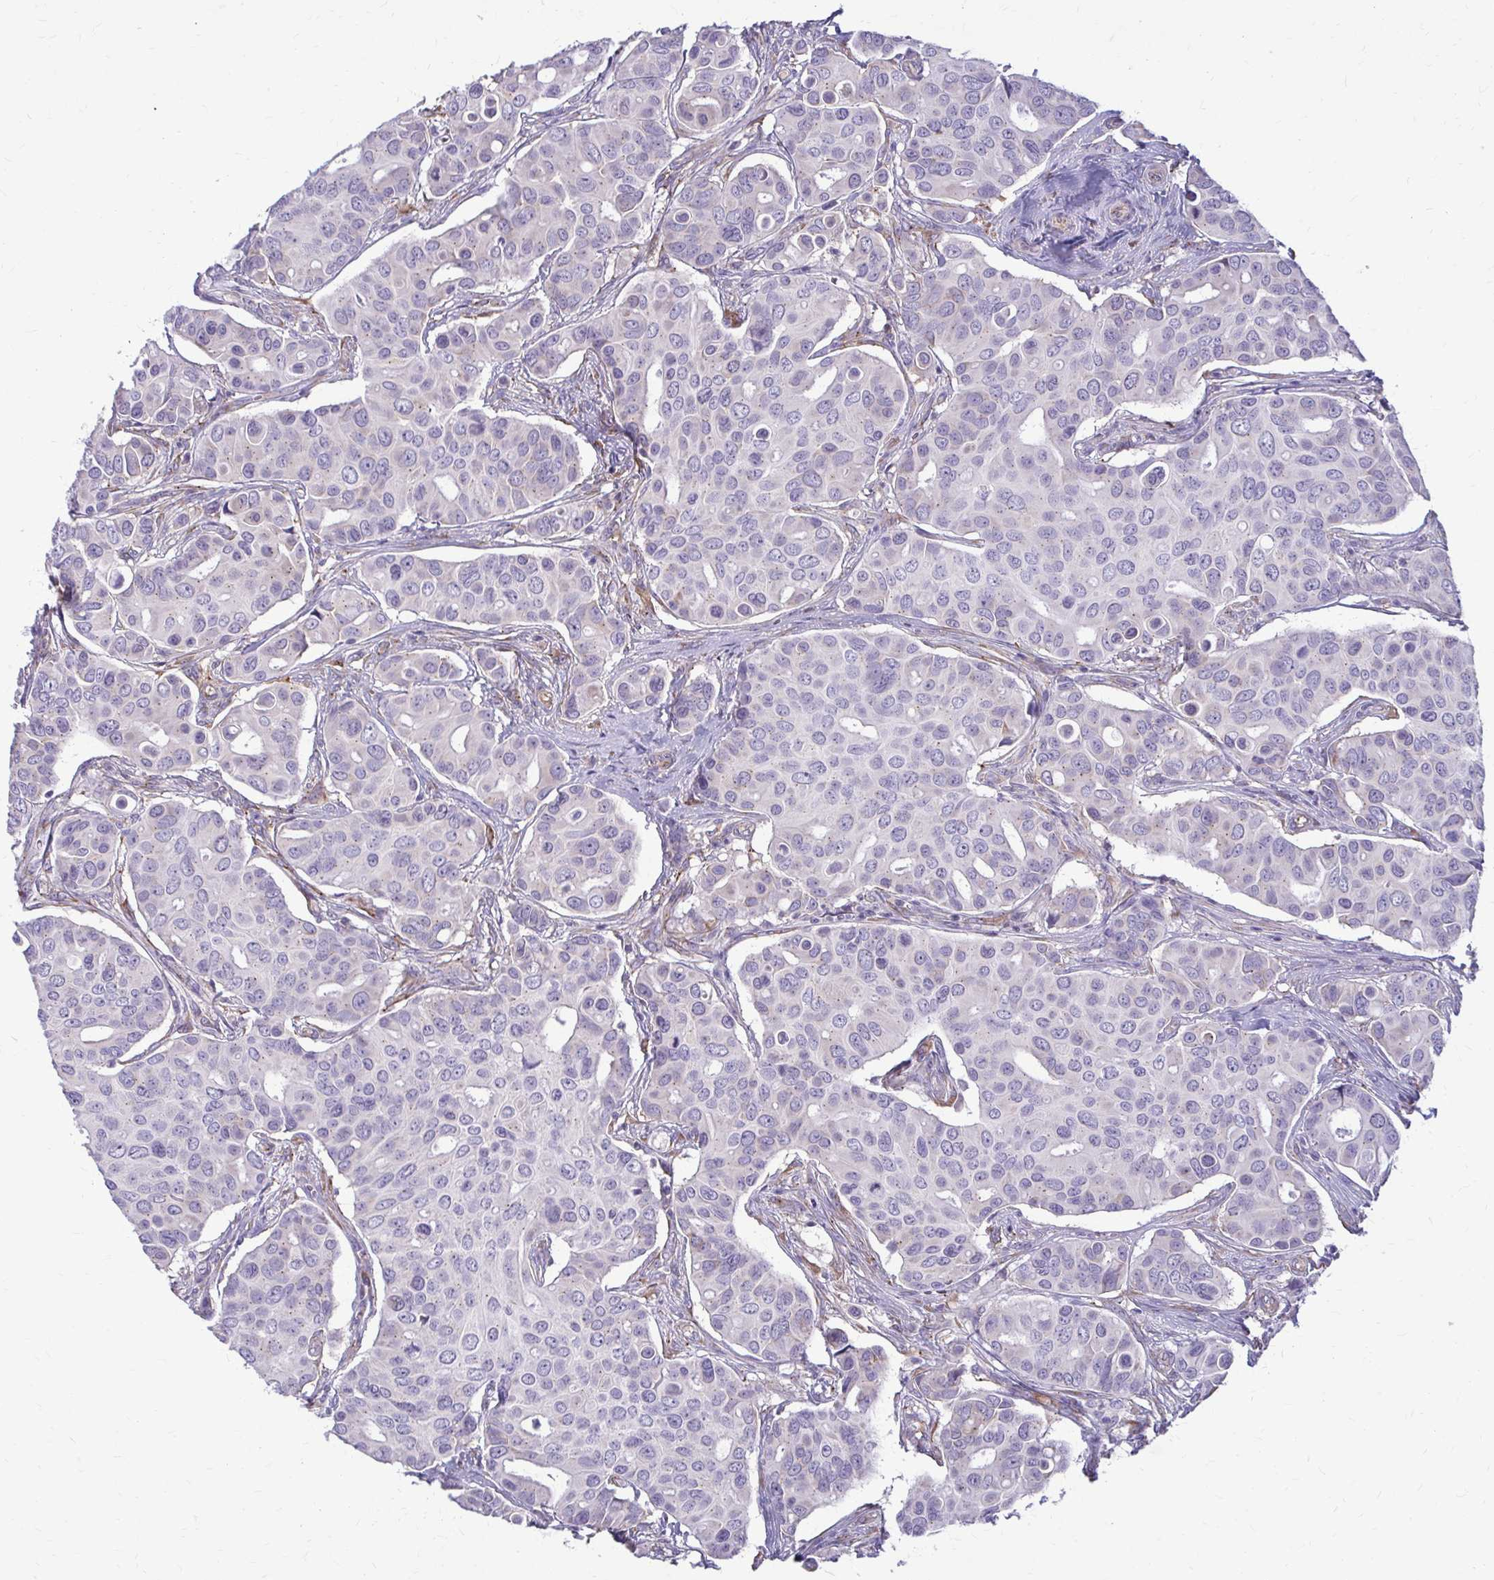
{"staining": {"intensity": "negative", "quantity": "none", "location": "none"}, "tissue": "breast cancer", "cell_type": "Tumor cells", "image_type": "cancer", "snomed": [{"axis": "morphology", "description": "Normal tissue, NOS"}, {"axis": "morphology", "description": "Duct carcinoma"}, {"axis": "topography", "description": "Skin"}, {"axis": "topography", "description": "Breast"}], "caption": "There is no significant staining in tumor cells of breast invasive ductal carcinoma.", "gene": "DEPP1", "patient": {"sex": "female", "age": 54}}